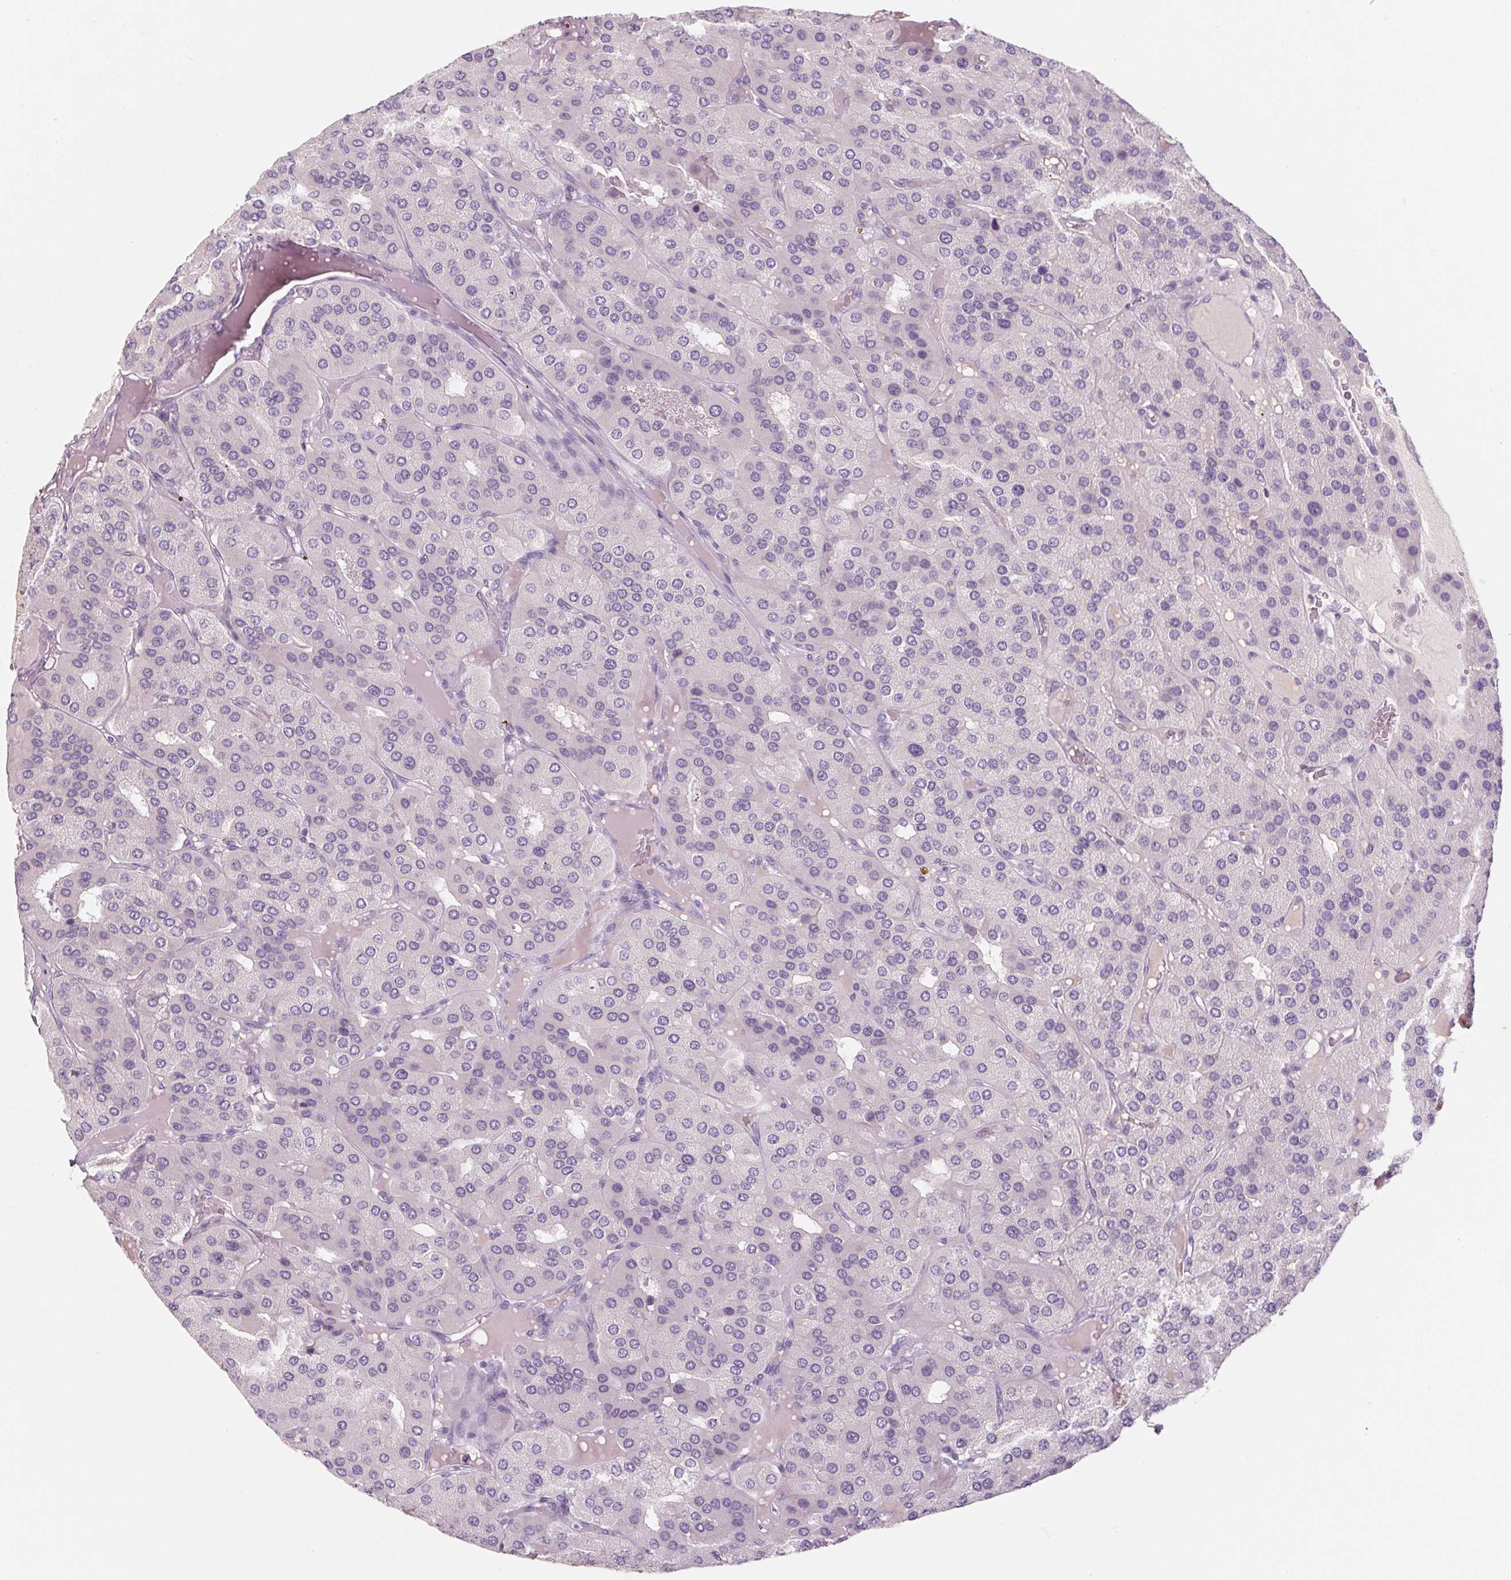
{"staining": {"intensity": "negative", "quantity": "none", "location": "none"}, "tissue": "parathyroid gland", "cell_type": "Glandular cells", "image_type": "normal", "snomed": [{"axis": "morphology", "description": "Normal tissue, NOS"}, {"axis": "morphology", "description": "Adenoma, NOS"}, {"axis": "topography", "description": "Parathyroid gland"}], "caption": "Micrograph shows no protein expression in glandular cells of unremarkable parathyroid gland.", "gene": "RPTN", "patient": {"sex": "female", "age": 86}}